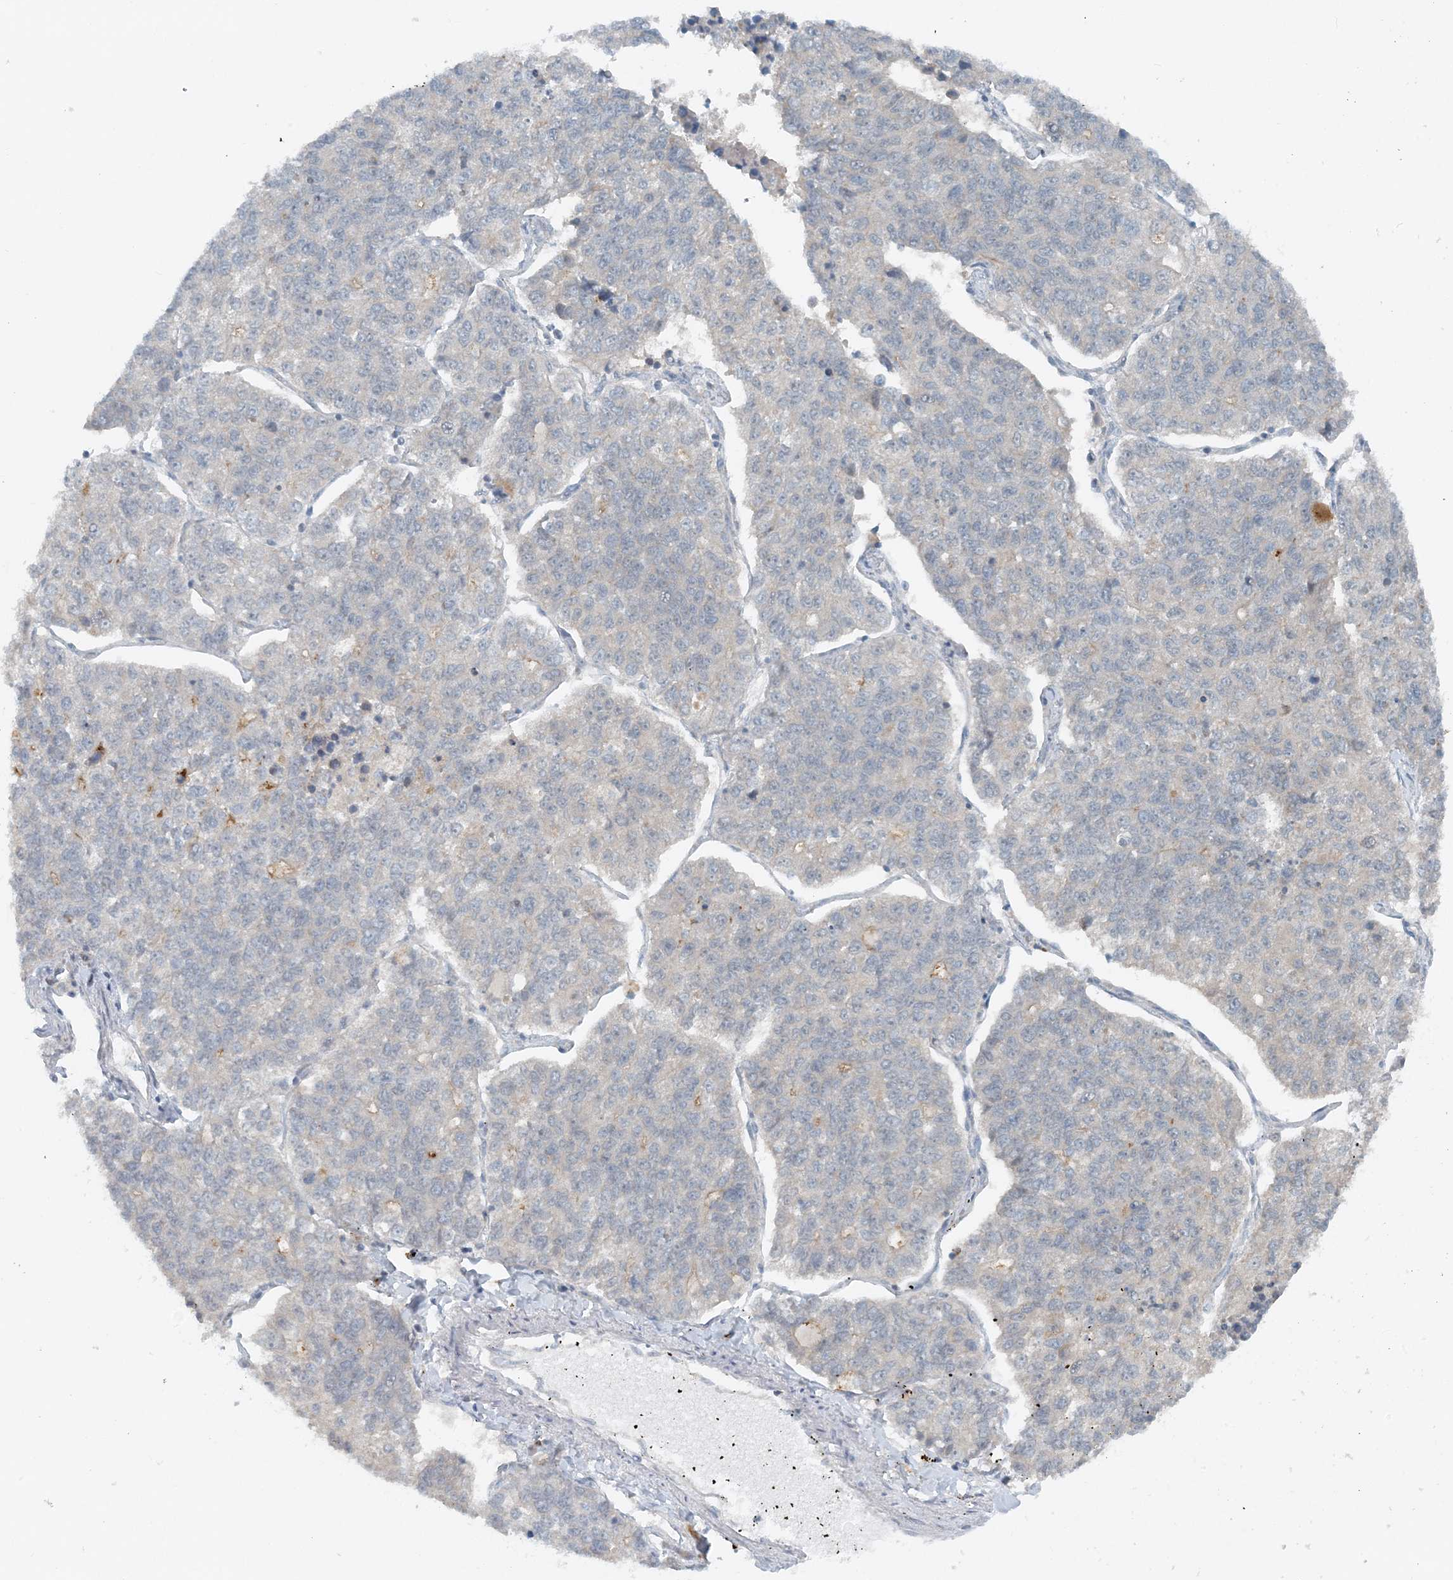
{"staining": {"intensity": "negative", "quantity": "none", "location": "none"}, "tissue": "lung cancer", "cell_type": "Tumor cells", "image_type": "cancer", "snomed": [{"axis": "morphology", "description": "Adenocarcinoma, NOS"}, {"axis": "topography", "description": "Lung"}], "caption": "Human lung cancer (adenocarcinoma) stained for a protein using immunohistochemistry displays no expression in tumor cells.", "gene": "MITD1", "patient": {"sex": "male", "age": 49}}